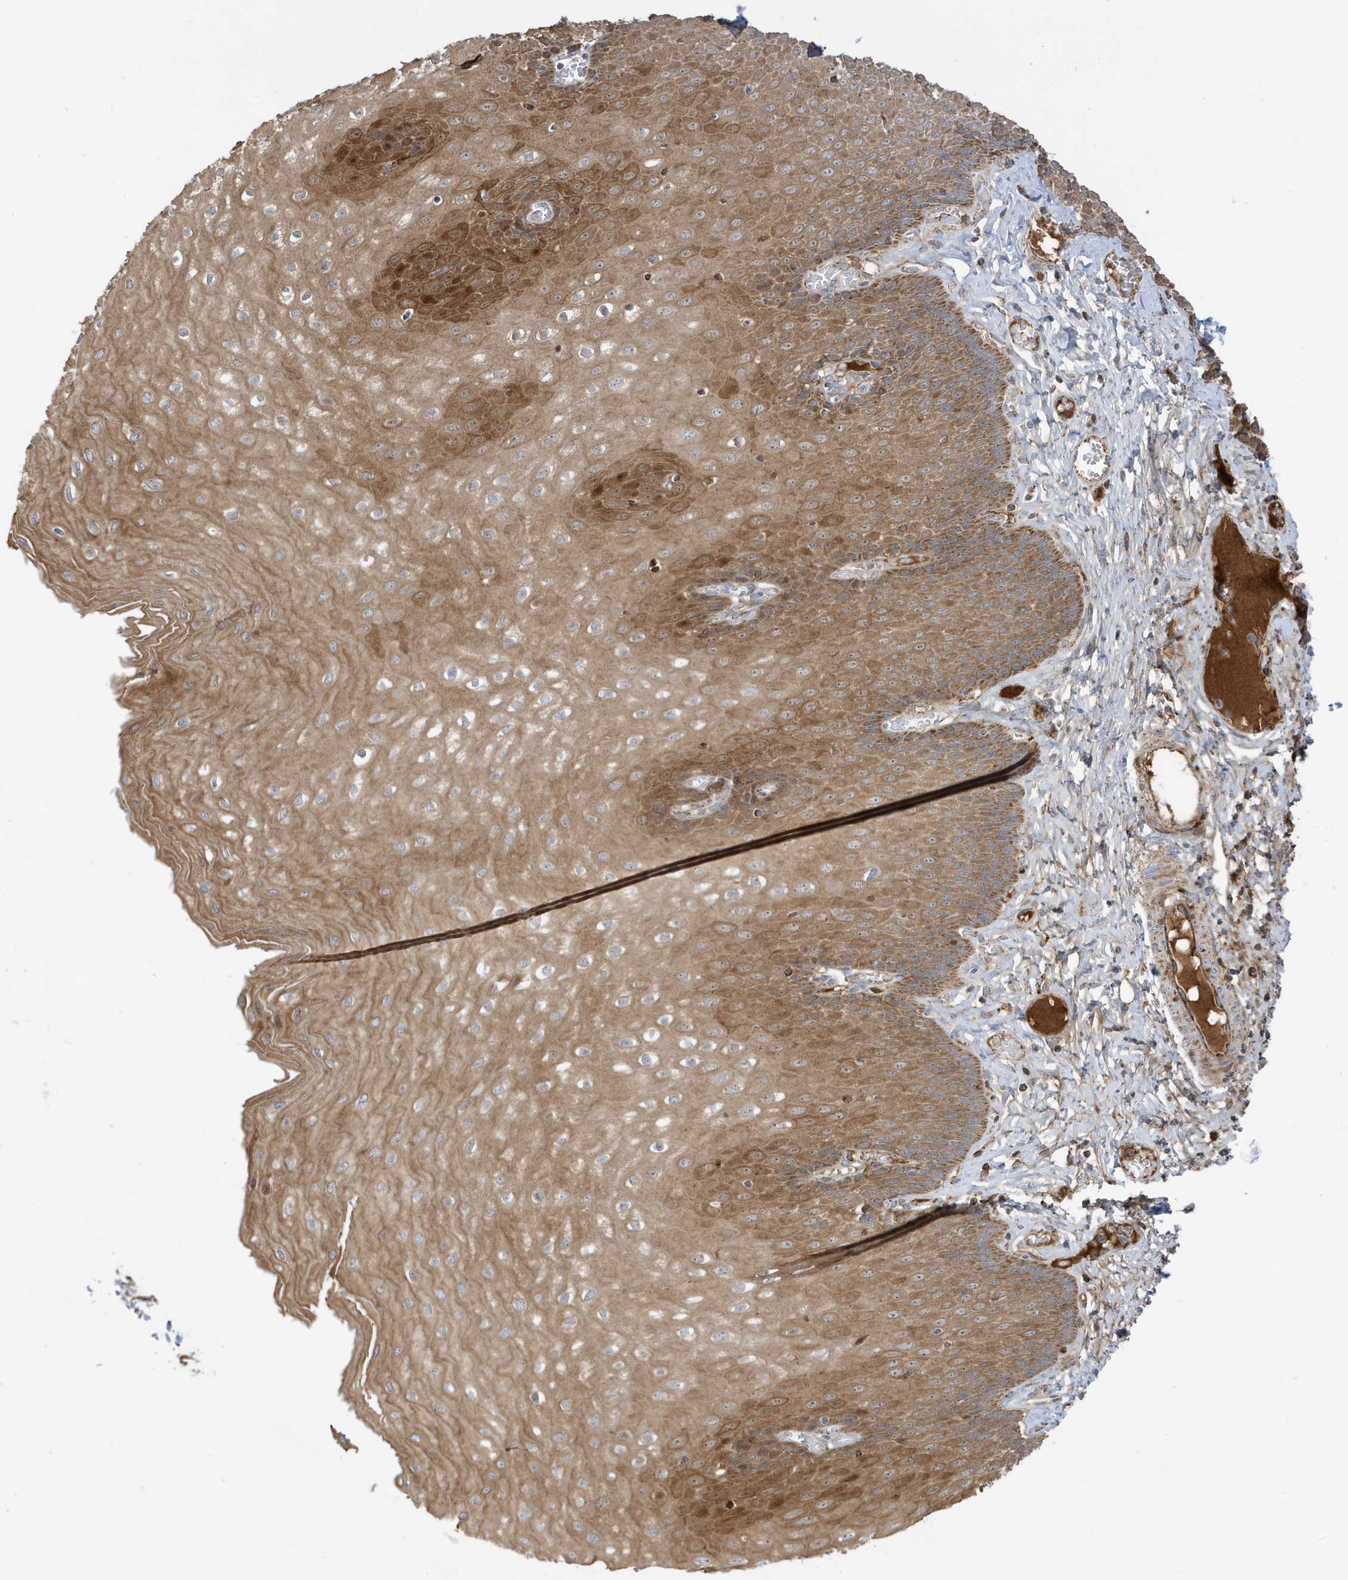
{"staining": {"intensity": "moderate", "quantity": ">75%", "location": "cytoplasmic/membranous"}, "tissue": "esophagus", "cell_type": "Squamous epithelial cells", "image_type": "normal", "snomed": [{"axis": "morphology", "description": "Normal tissue, NOS"}, {"axis": "topography", "description": "Esophagus"}], "caption": "High-power microscopy captured an IHC micrograph of unremarkable esophagus, revealing moderate cytoplasmic/membranous staining in about >75% of squamous epithelial cells. The staining is performed using DAB brown chromogen to label protein expression. The nuclei are counter-stained blue using hematoxylin.", "gene": "IFT57", "patient": {"sex": "male", "age": 60}}